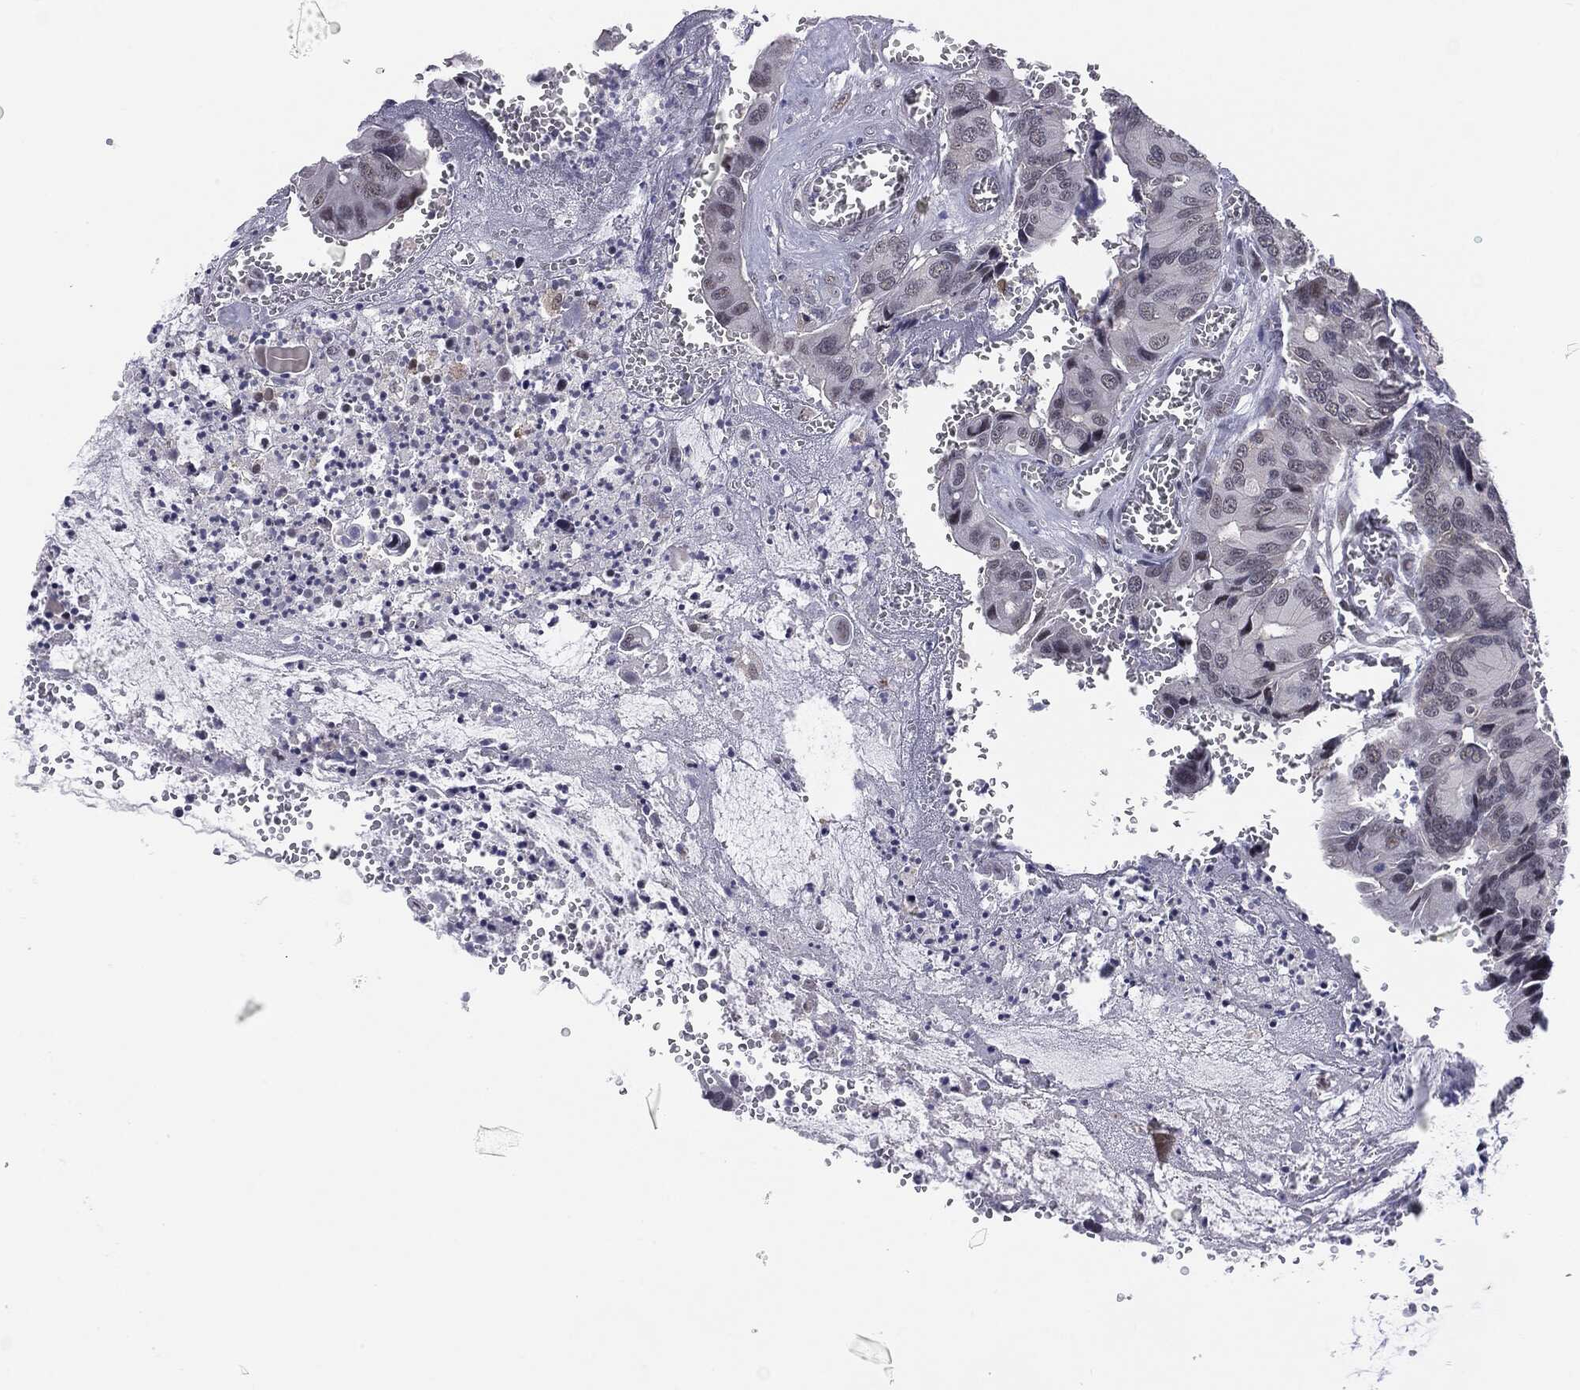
{"staining": {"intensity": "negative", "quantity": "none", "location": "none"}, "tissue": "colorectal cancer", "cell_type": "Tumor cells", "image_type": "cancer", "snomed": [{"axis": "morphology", "description": "Adenocarcinoma, NOS"}, {"axis": "topography", "description": "Colon"}], "caption": "This is an immunohistochemistry (IHC) histopathology image of colorectal cancer. There is no positivity in tumor cells.", "gene": "SLC5A5", "patient": {"sex": "female", "age": 78}}